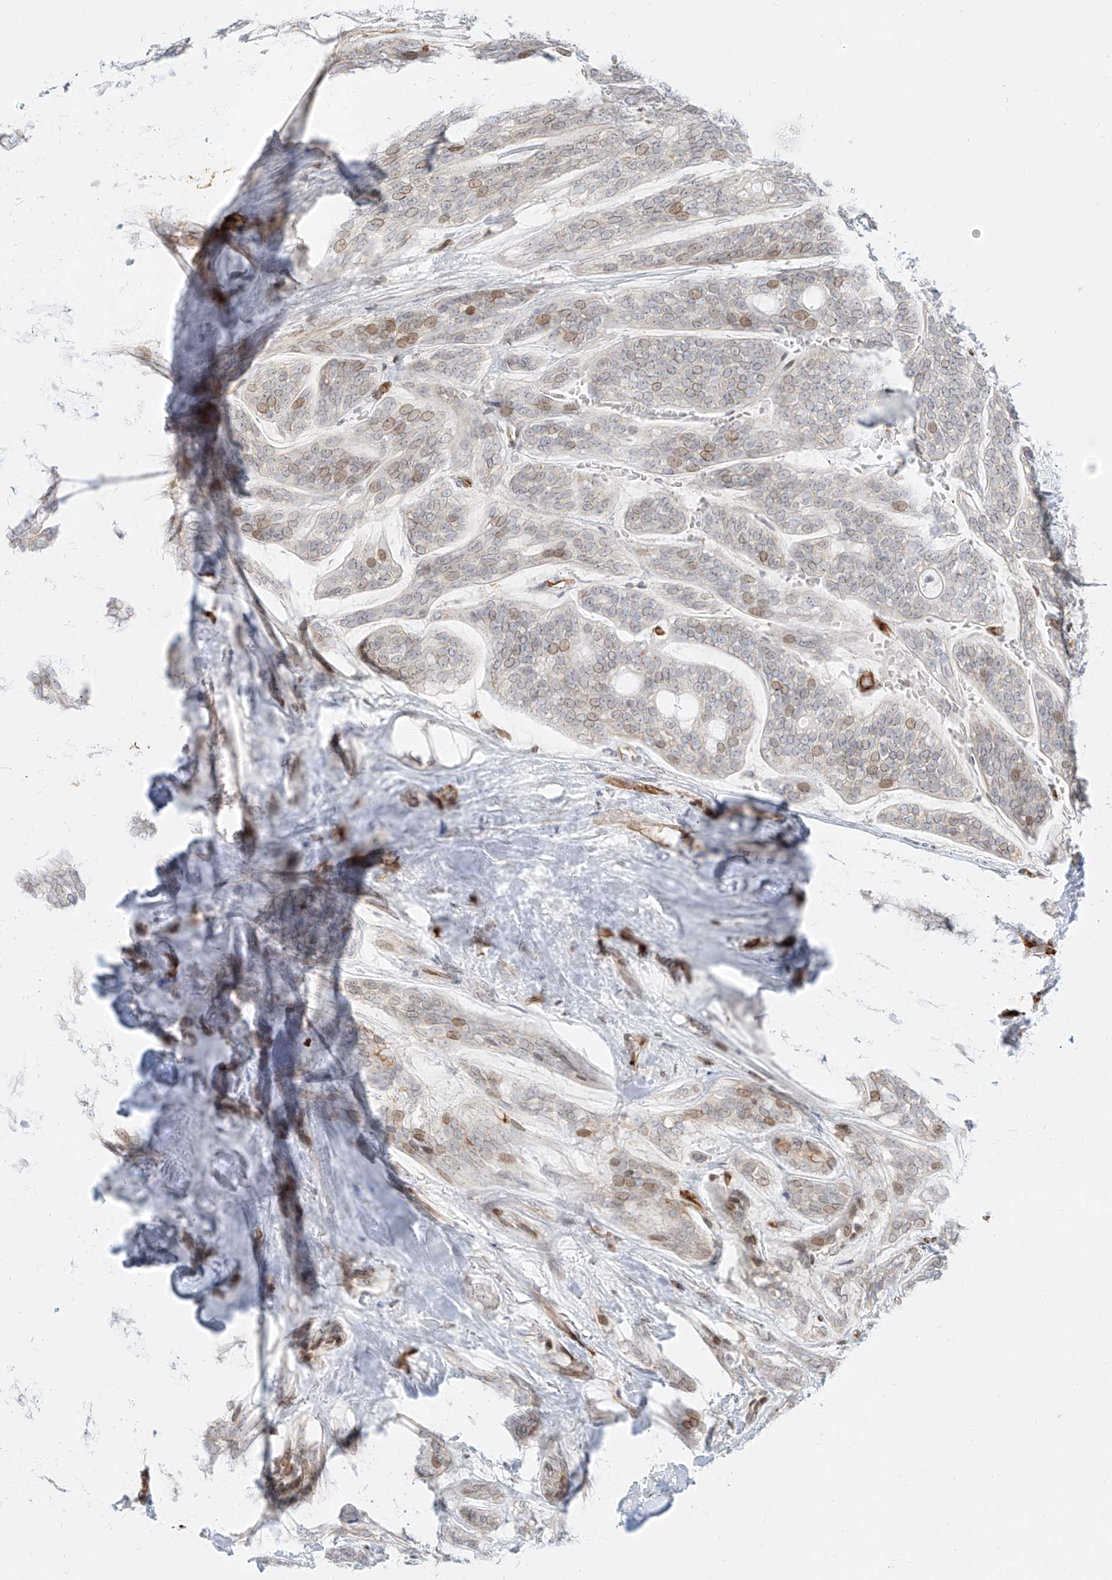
{"staining": {"intensity": "moderate", "quantity": "<25%", "location": "nuclear"}, "tissue": "head and neck cancer", "cell_type": "Tumor cells", "image_type": "cancer", "snomed": [{"axis": "morphology", "description": "Adenocarcinoma, NOS"}, {"axis": "topography", "description": "Head-Neck"}], "caption": "Immunohistochemistry (IHC) image of neoplastic tissue: human head and neck adenocarcinoma stained using immunohistochemistry (IHC) demonstrates low levels of moderate protein expression localized specifically in the nuclear of tumor cells, appearing as a nuclear brown color.", "gene": "NHSL1", "patient": {"sex": "male", "age": 66}}